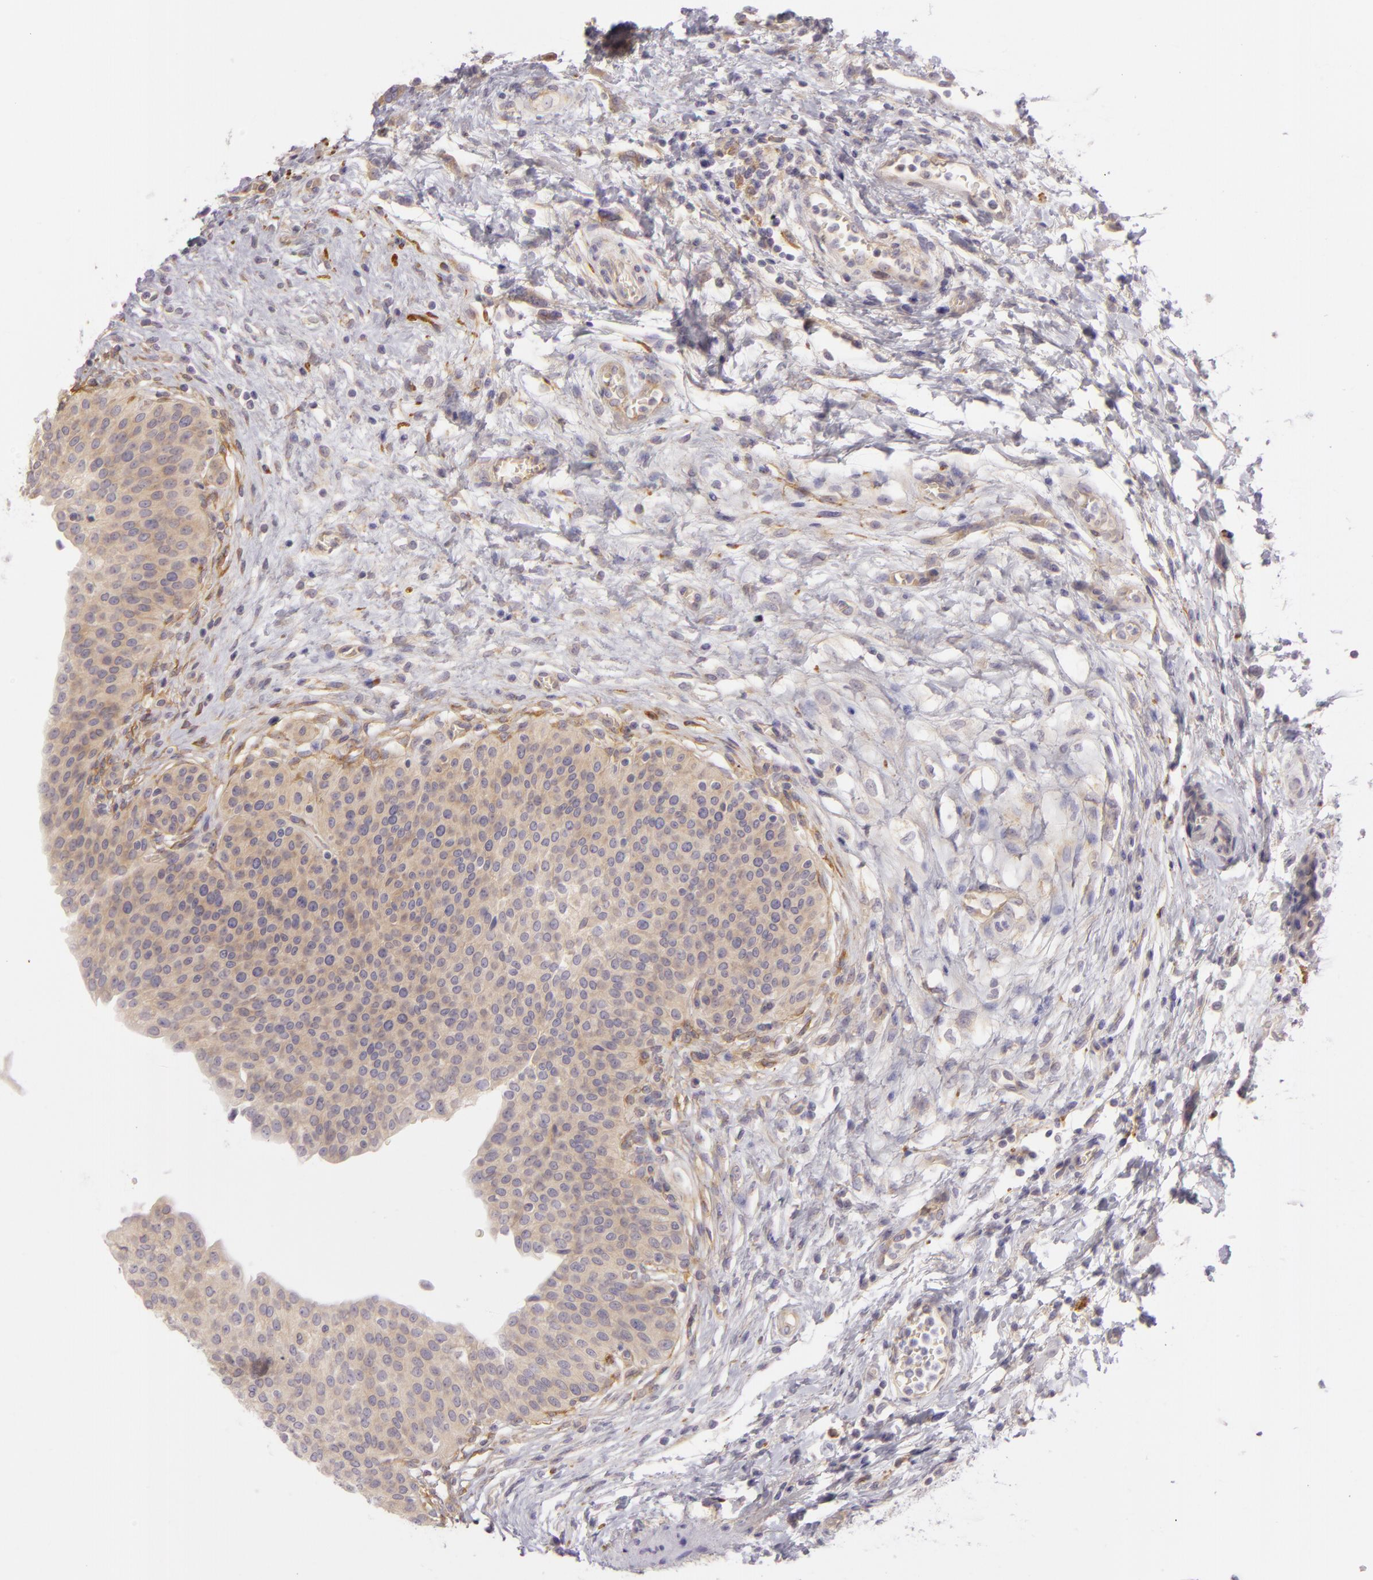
{"staining": {"intensity": "weak", "quantity": ">75%", "location": "cytoplasmic/membranous"}, "tissue": "urinary bladder", "cell_type": "Urothelial cells", "image_type": "normal", "snomed": [{"axis": "morphology", "description": "Normal tissue, NOS"}, {"axis": "topography", "description": "Smooth muscle"}, {"axis": "topography", "description": "Urinary bladder"}], "caption": "The image displays immunohistochemical staining of normal urinary bladder. There is weak cytoplasmic/membranous expression is appreciated in approximately >75% of urothelial cells. The staining was performed using DAB (3,3'-diaminobenzidine) to visualize the protein expression in brown, while the nuclei were stained in blue with hematoxylin (Magnification: 20x).", "gene": "ZC3H7B", "patient": {"sex": "male", "age": 35}}